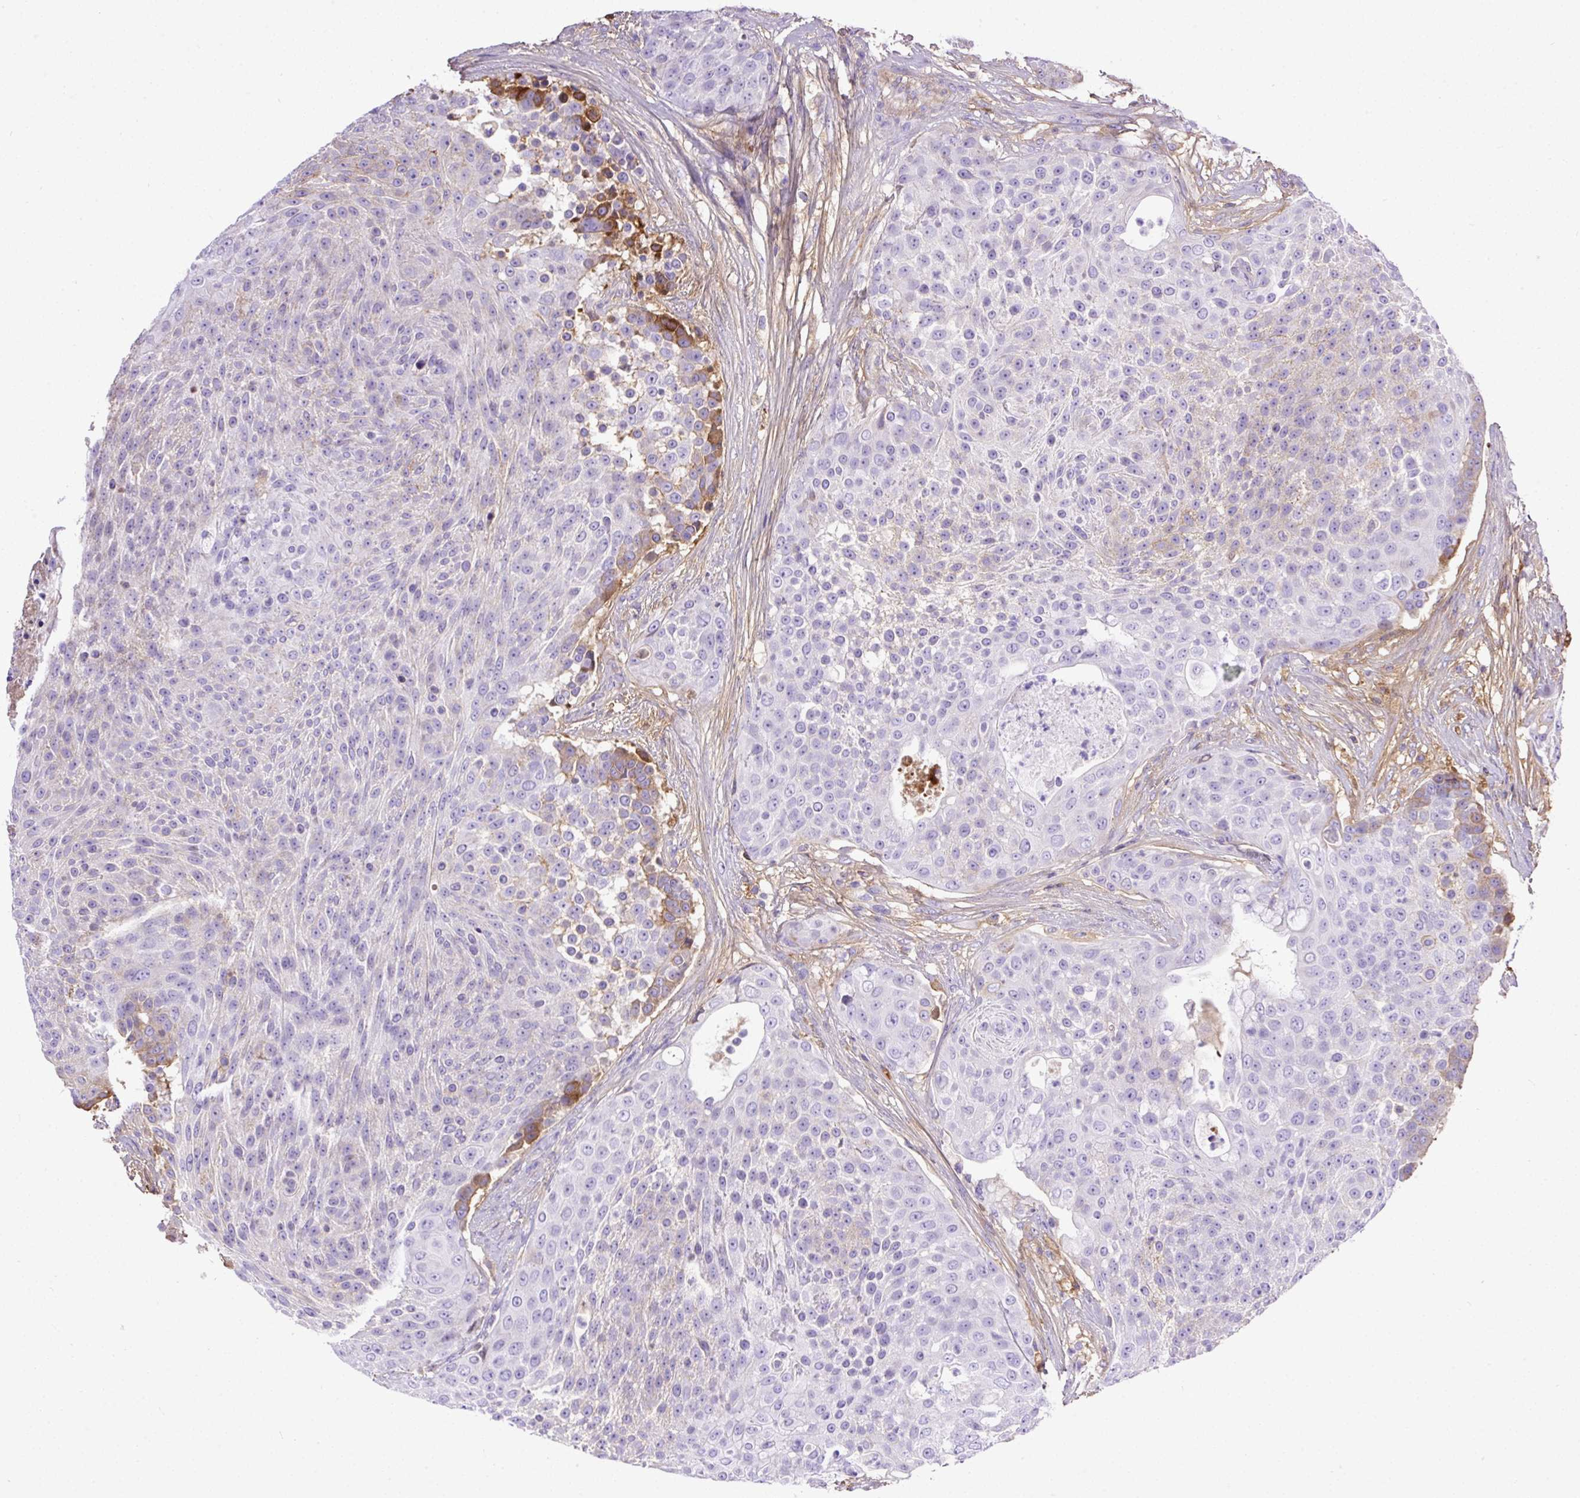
{"staining": {"intensity": "moderate", "quantity": "<25%", "location": "cytoplasmic/membranous"}, "tissue": "urothelial cancer", "cell_type": "Tumor cells", "image_type": "cancer", "snomed": [{"axis": "morphology", "description": "Urothelial carcinoma, High grade"}, {"axis": "topography", "description": "Urinary bladder"}], "caption": "There is low levels of moderate cytoplasmic/membranous positivity in tumor cells of urothelial carcinoma (high-grade), as demonstrated by immunohistochemical staining (brown color).", "gene": "CLEC3B", "patient": {"sex": "female", "age": 63}}